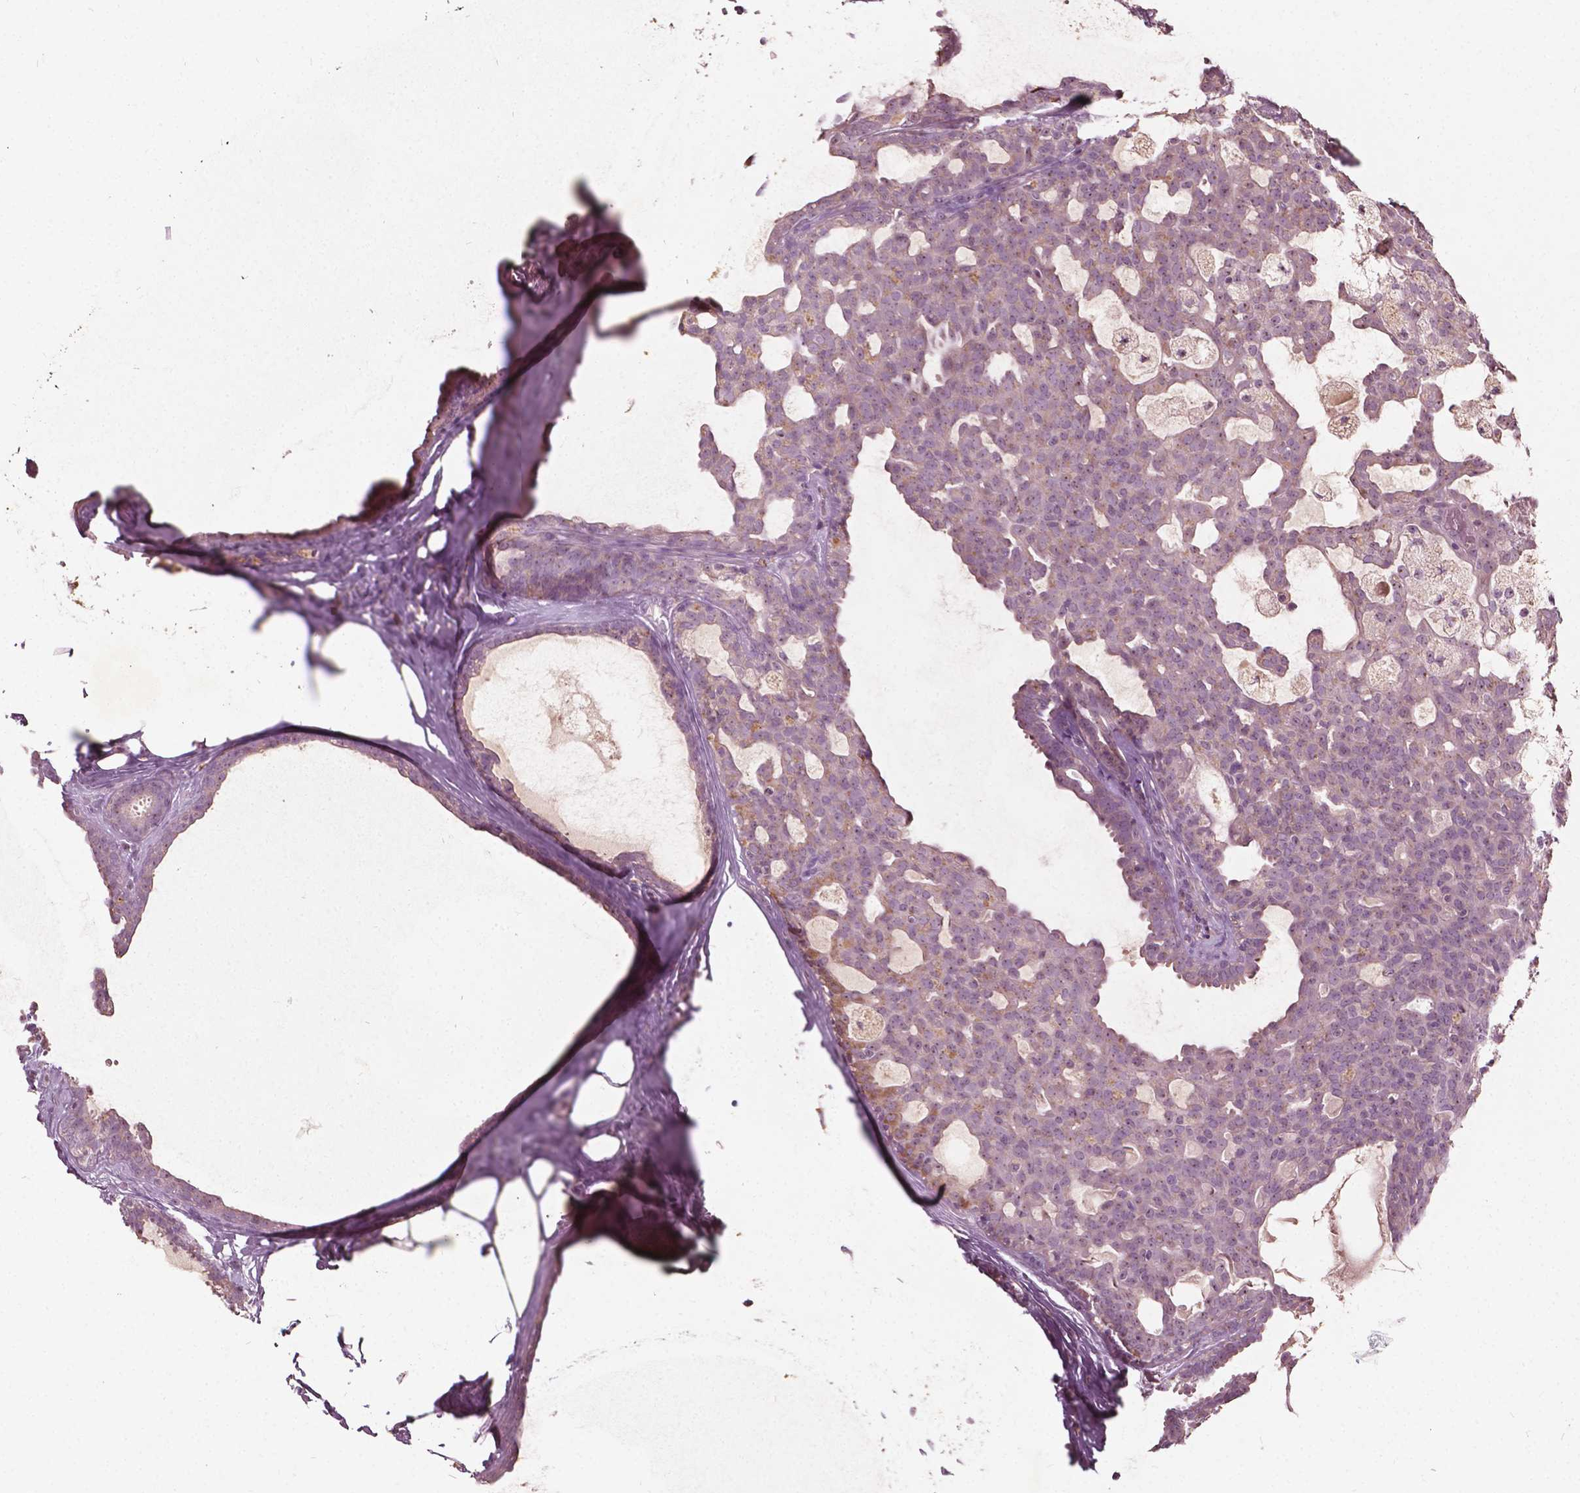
{"staining": {"intensity": "weak", "quantity": "<25%", "location": "cytoplasmic/membranous,nuclear"}, "tissue": "breast cancer", "cell_type": "Tumor cells", "image_type": "cancer", "snomed": [{"axis": "morphology", "description": "Duct carcinoma"}, {"axis": "topography", "description": "Breast"}], "caption": "There is no significant positivity in tumor cells of breast cancer.", "gene": "ODF3L2", "patient": {"sex": "female", "age": 59}}